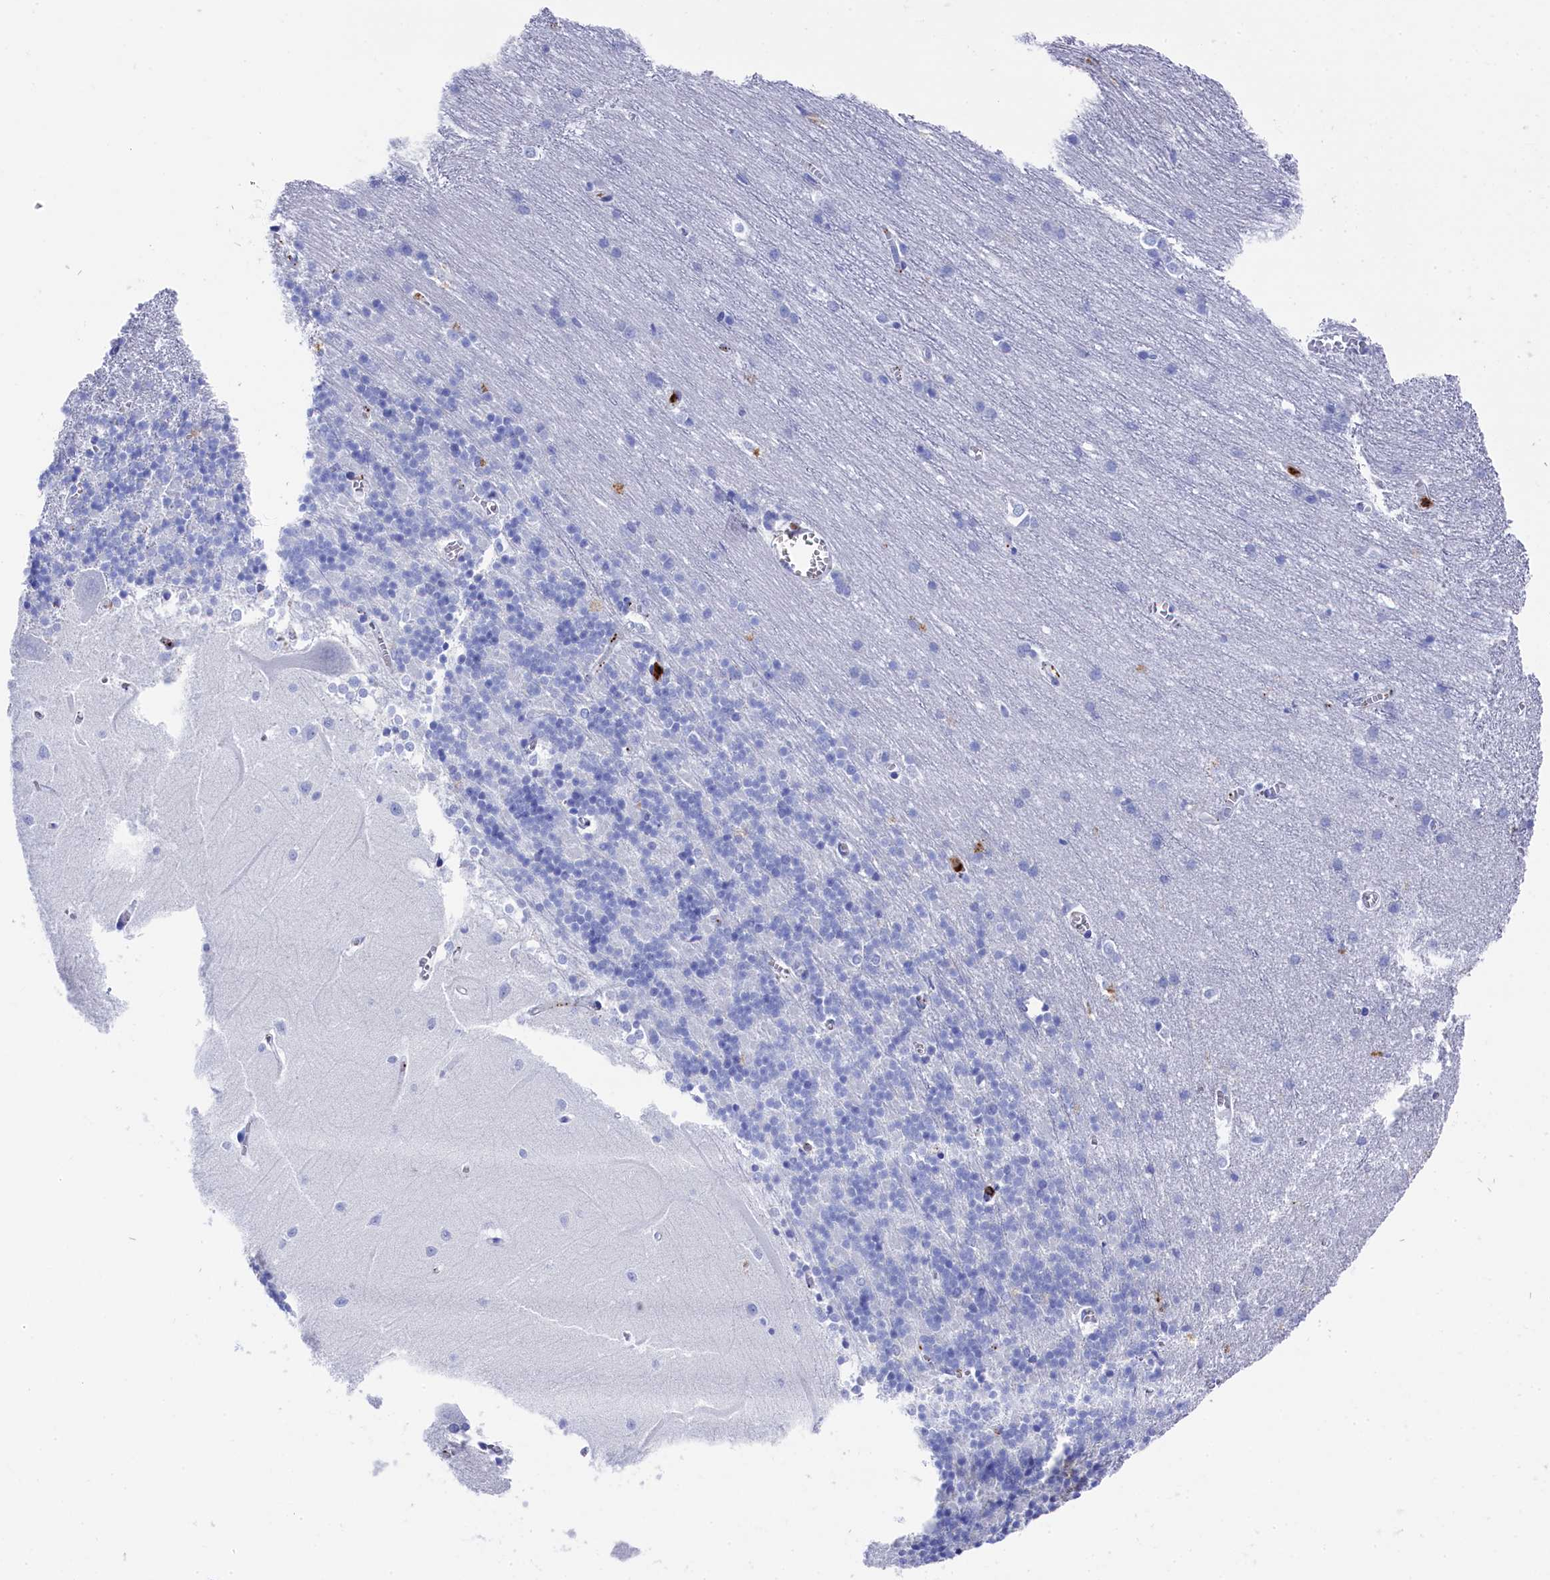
{"staining": {"intensity": "negative", "quantity": "none", "location": "none"}, "tissue": "cerebellum", "cell_type": "Cells in granular layer", "image_type": "normal", "snomed": [{"axis": "morphology", "description": "Normal tissue, NOS"}, {"axis": "topography", "description": "Cerebellum"}], "caption": "Immunohistochemistry (IHC) of benign human cerebellum demonstrates no staining in cells in granular layer. (Stains: DAB immunohistochemistry with hematoxylin counter stain, Microscopy: brightfield microscopy at high magnification).", "gene": "PLAC8", "patient": {"sex": "male", "age": 37}}